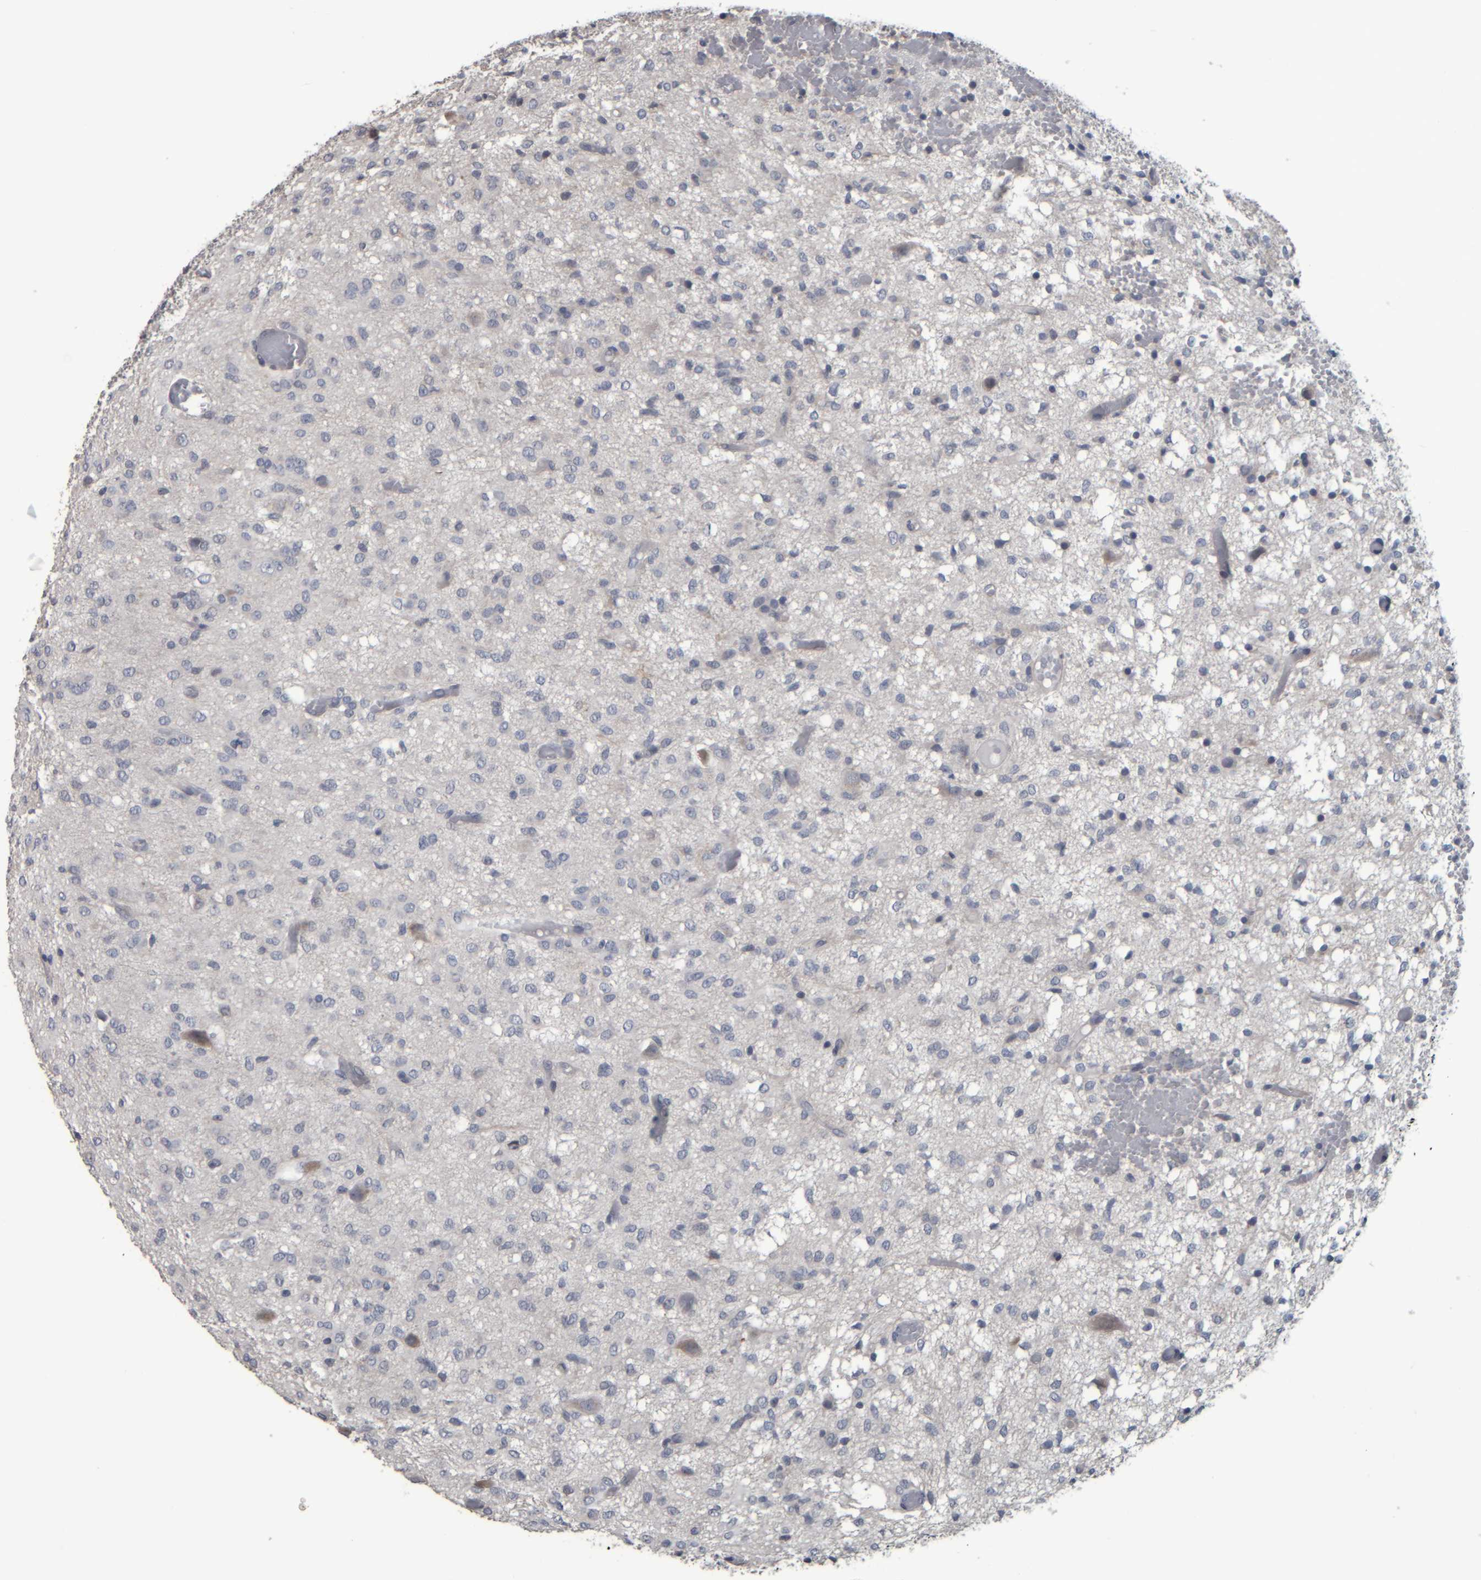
{"staining": {"intensity": "negative", "quantity": "none", "location": "none"}, "tissue": "glioma", "cell_type": "Tumor cells", "image_type": "cancer", "snomed": [{"axis": "morphology", "description": "Glioma, malignant, High grade"}, {"axis": "topography", "description": "Brain"}], "caption": "Immunohistochemistry (IHC) histopathology image of neoplastic tissue: human glioma stained with DAB (3,3'-diaminobenzidine) demonstrates no significant protein staining in tumor cells. Brightfield microscopy of immunohistochemistry (IHC) stained with DAB (3,3'-diaminobenzidine) (brown) and hematoxylin (blue), captured at high magnification.", "gene": "CAVIN4", "patient": {"sex": "female", "age": 59}}